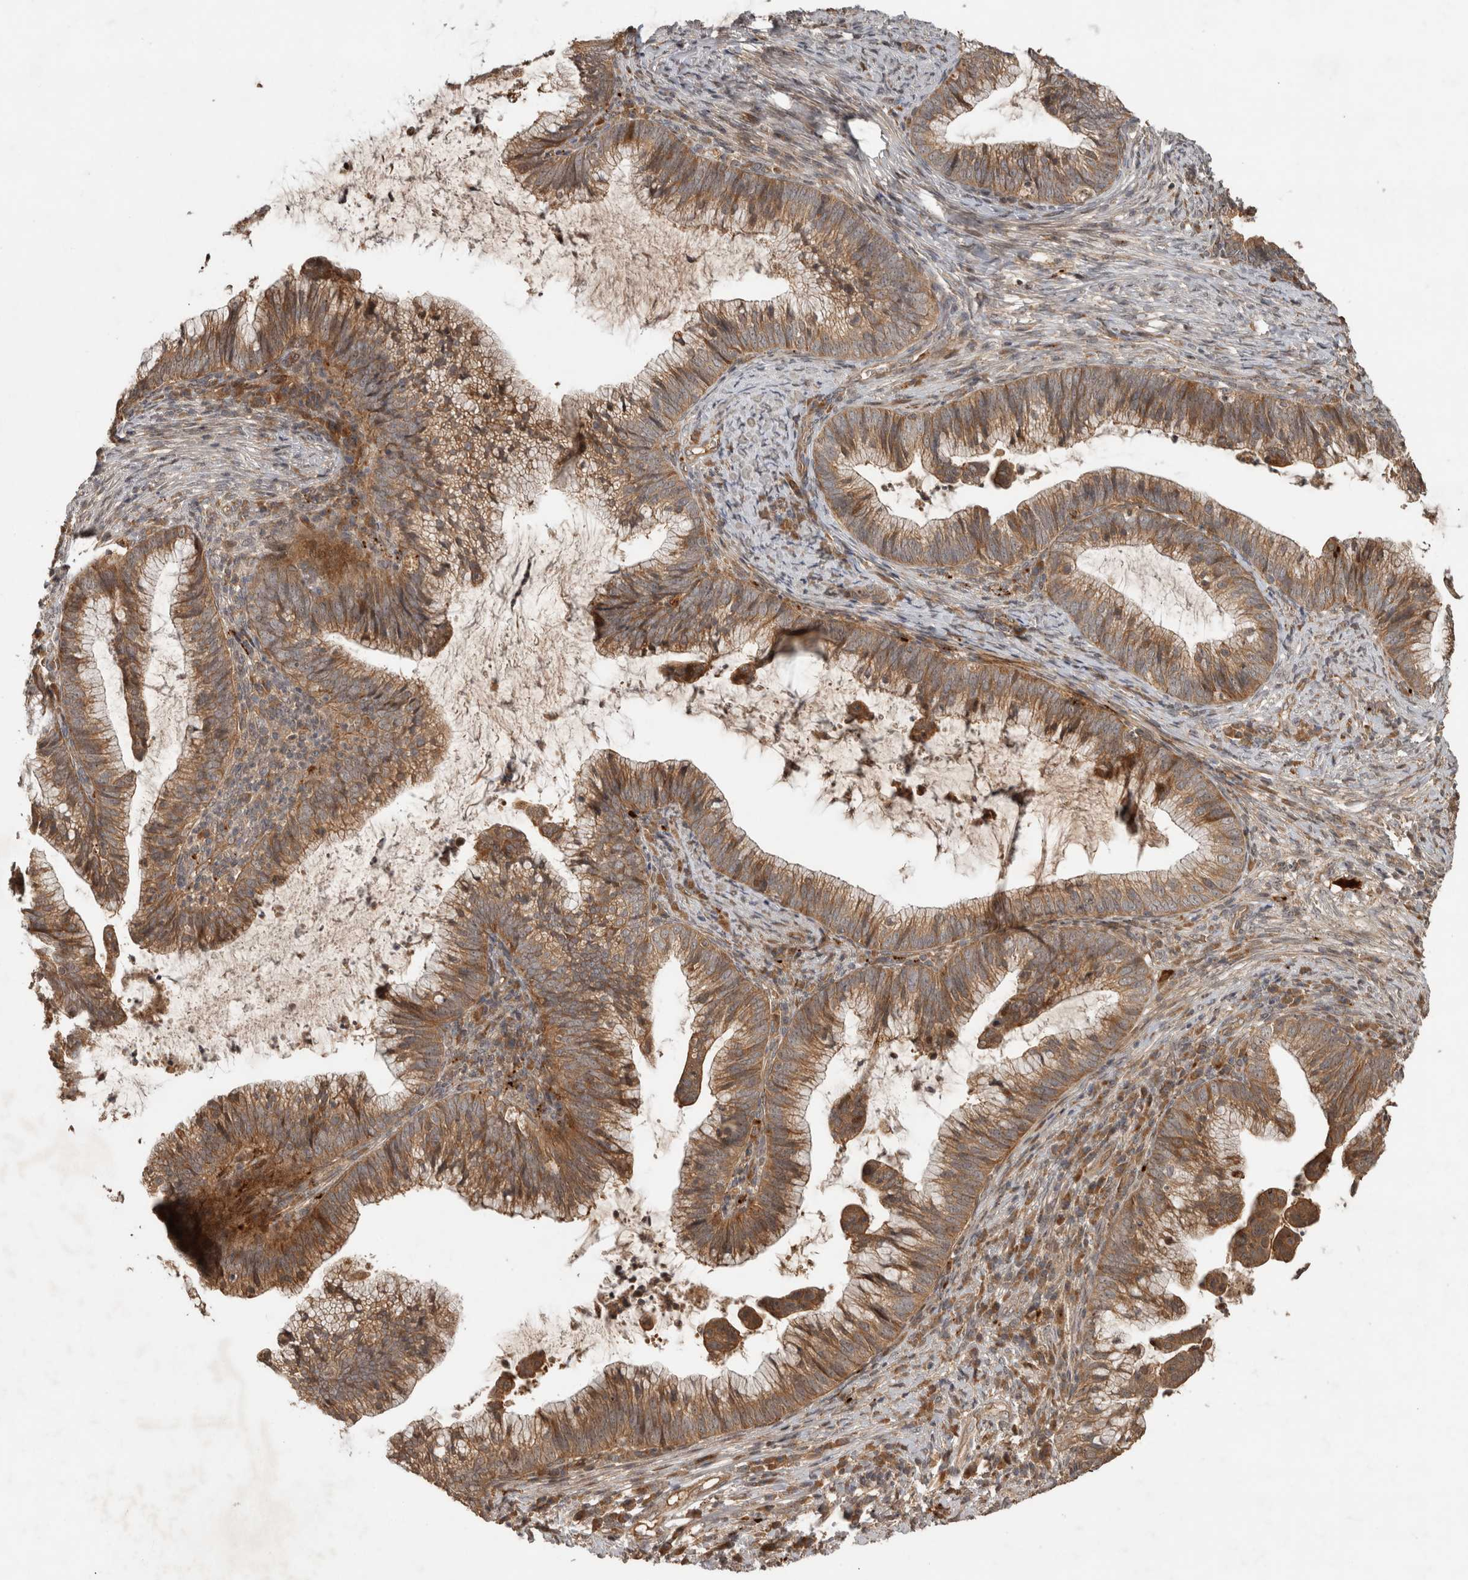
{"staining": {"intensity": "moderate", "quantity": ">75%", "location": "cytoplasmic/membranous"}, "tissue": "cervical cancer", "cell_type": "Tumor cells", "image_type": "cancer", "snomed": [{"axis": "morphology", "description": "Adenocarcinoma, NOS"}, {"axis": "topography", "description": "Cervix"}], "caption": "Immunohistochemical staining of cervical cancer reveals moderate cytoplasmic/membranous protein expression in approximately >75% of tumor cells.", "gene": "PITPNC1", "patient": {"sex": "female", "age": 36}}